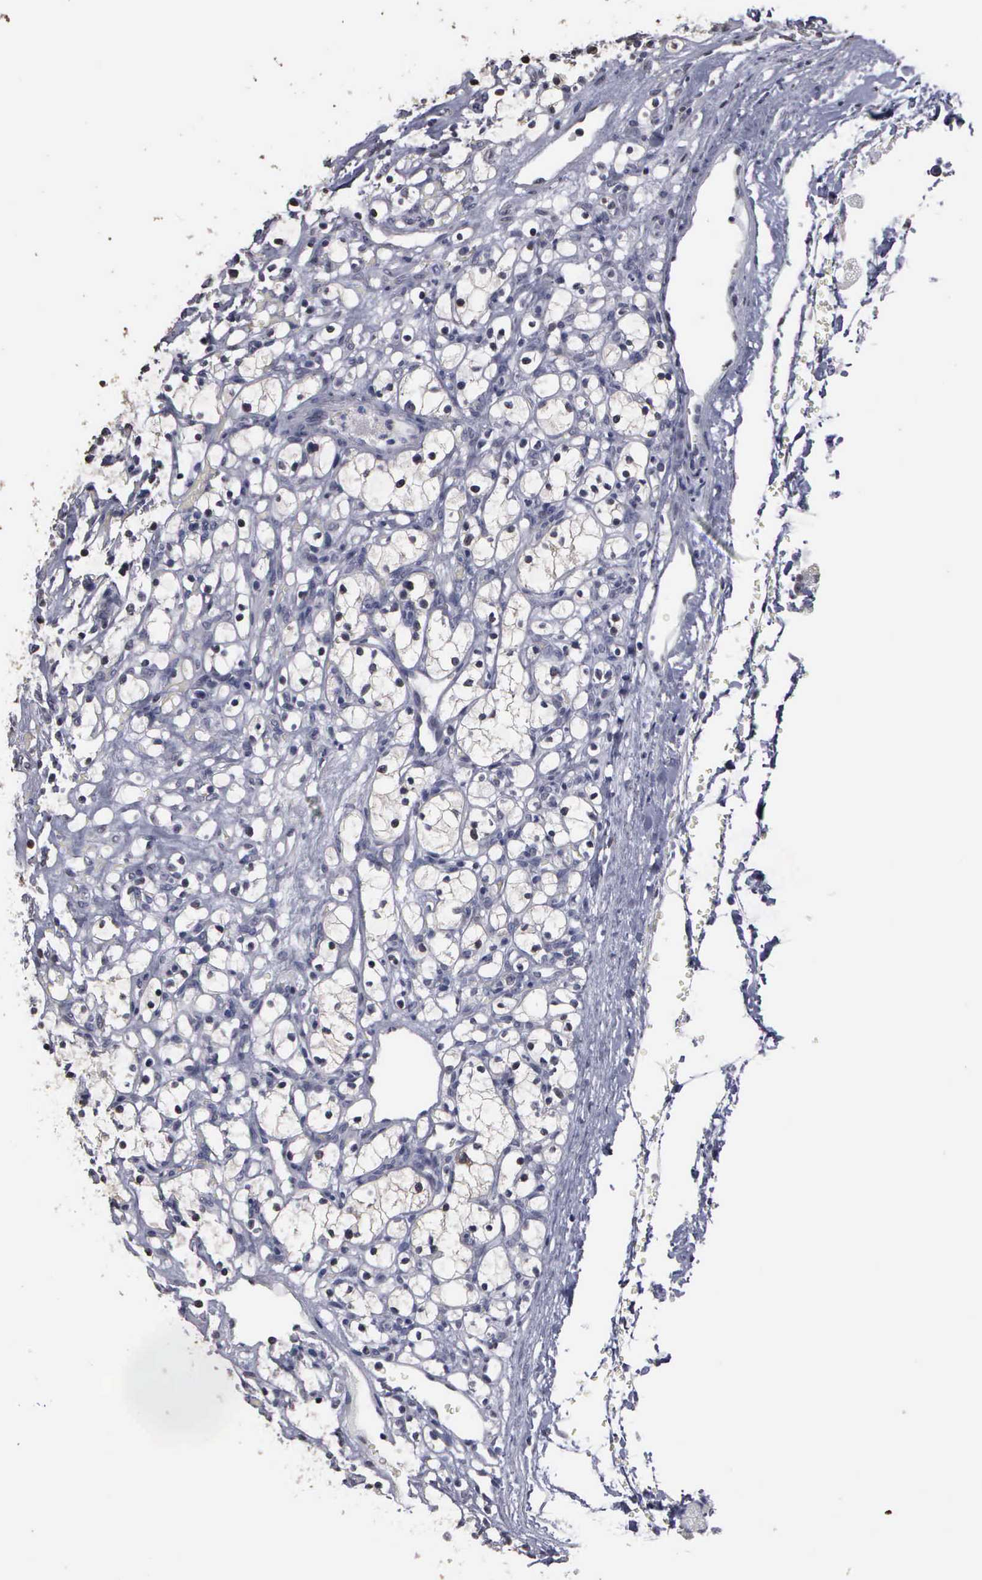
{"staining": {"intensity": "negative", "quantity": "none", "location": "none"}, "tissue": "renal cancer", "cell_type": "Tumor cells", "image_type": "cancer", "snomed": [{"axis": "morphology", "description": "Adenocarcinoma, NOS"}, {"axis": "topography", "description": "Kidney"}], "caption": "Tumor cells show no significant positivity in renal cancer.", "gene": "UPB1", "patient": {"sex": "female", "age": 83}}